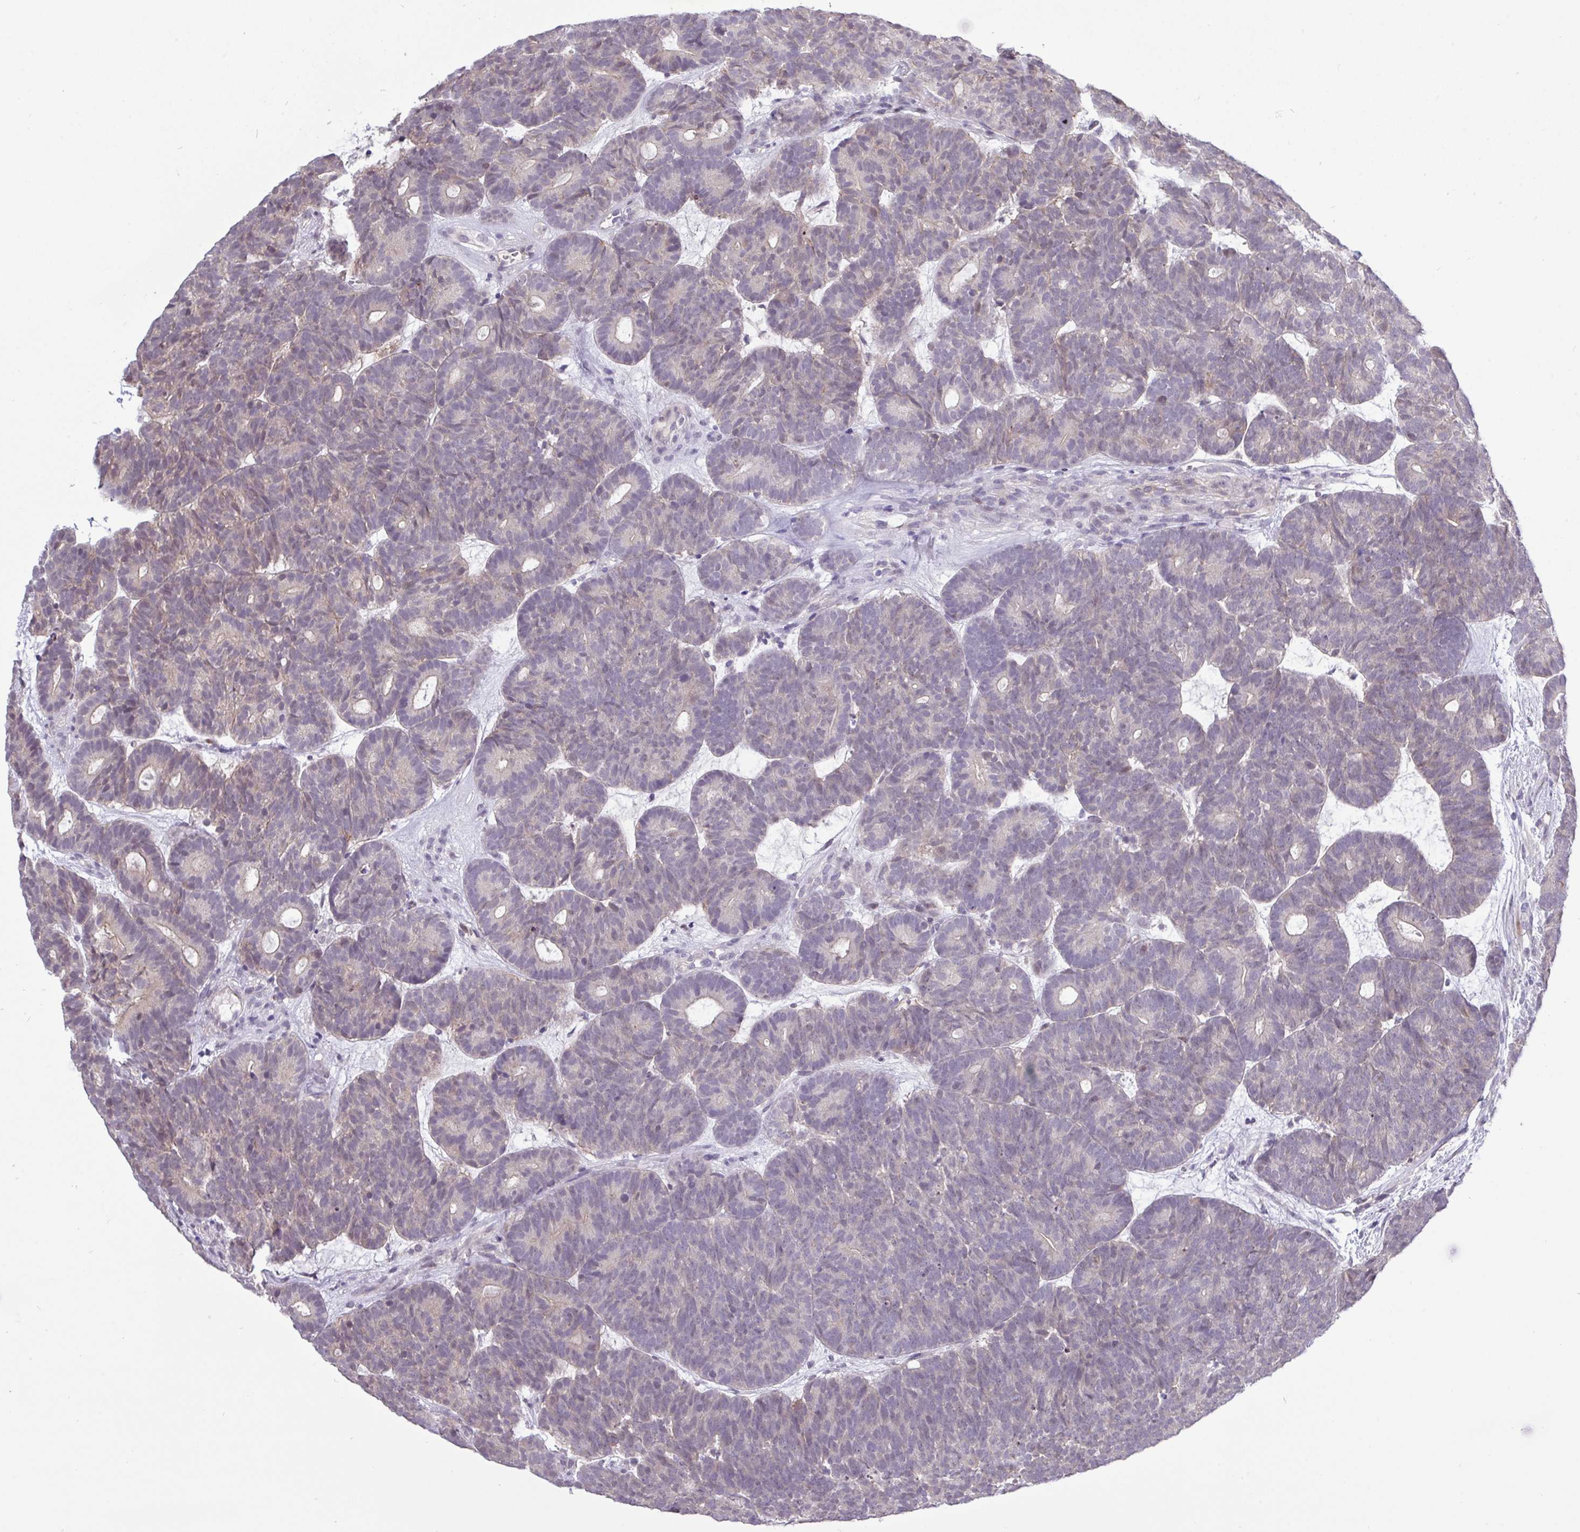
{"staining": {"intensity": "negative", "quantity": "none", "location": "none"}, "tissue": "head and neck cancer", "cell_type": "Tumor cells", "image_type": "cancer", "snomed": [{"axis": "morphology", "description": "Adenocarcinoma, NOS"}, {"axis": "topography", "description": "Head-Neck"}], "caption": "This is an immunohistochemistry (IHC) image of adenocarcinoma (head and neck). There is no positivity in tumor cells.", "gene": "RIPPLY1", "patient": {"sex": "female", "age": 81}}